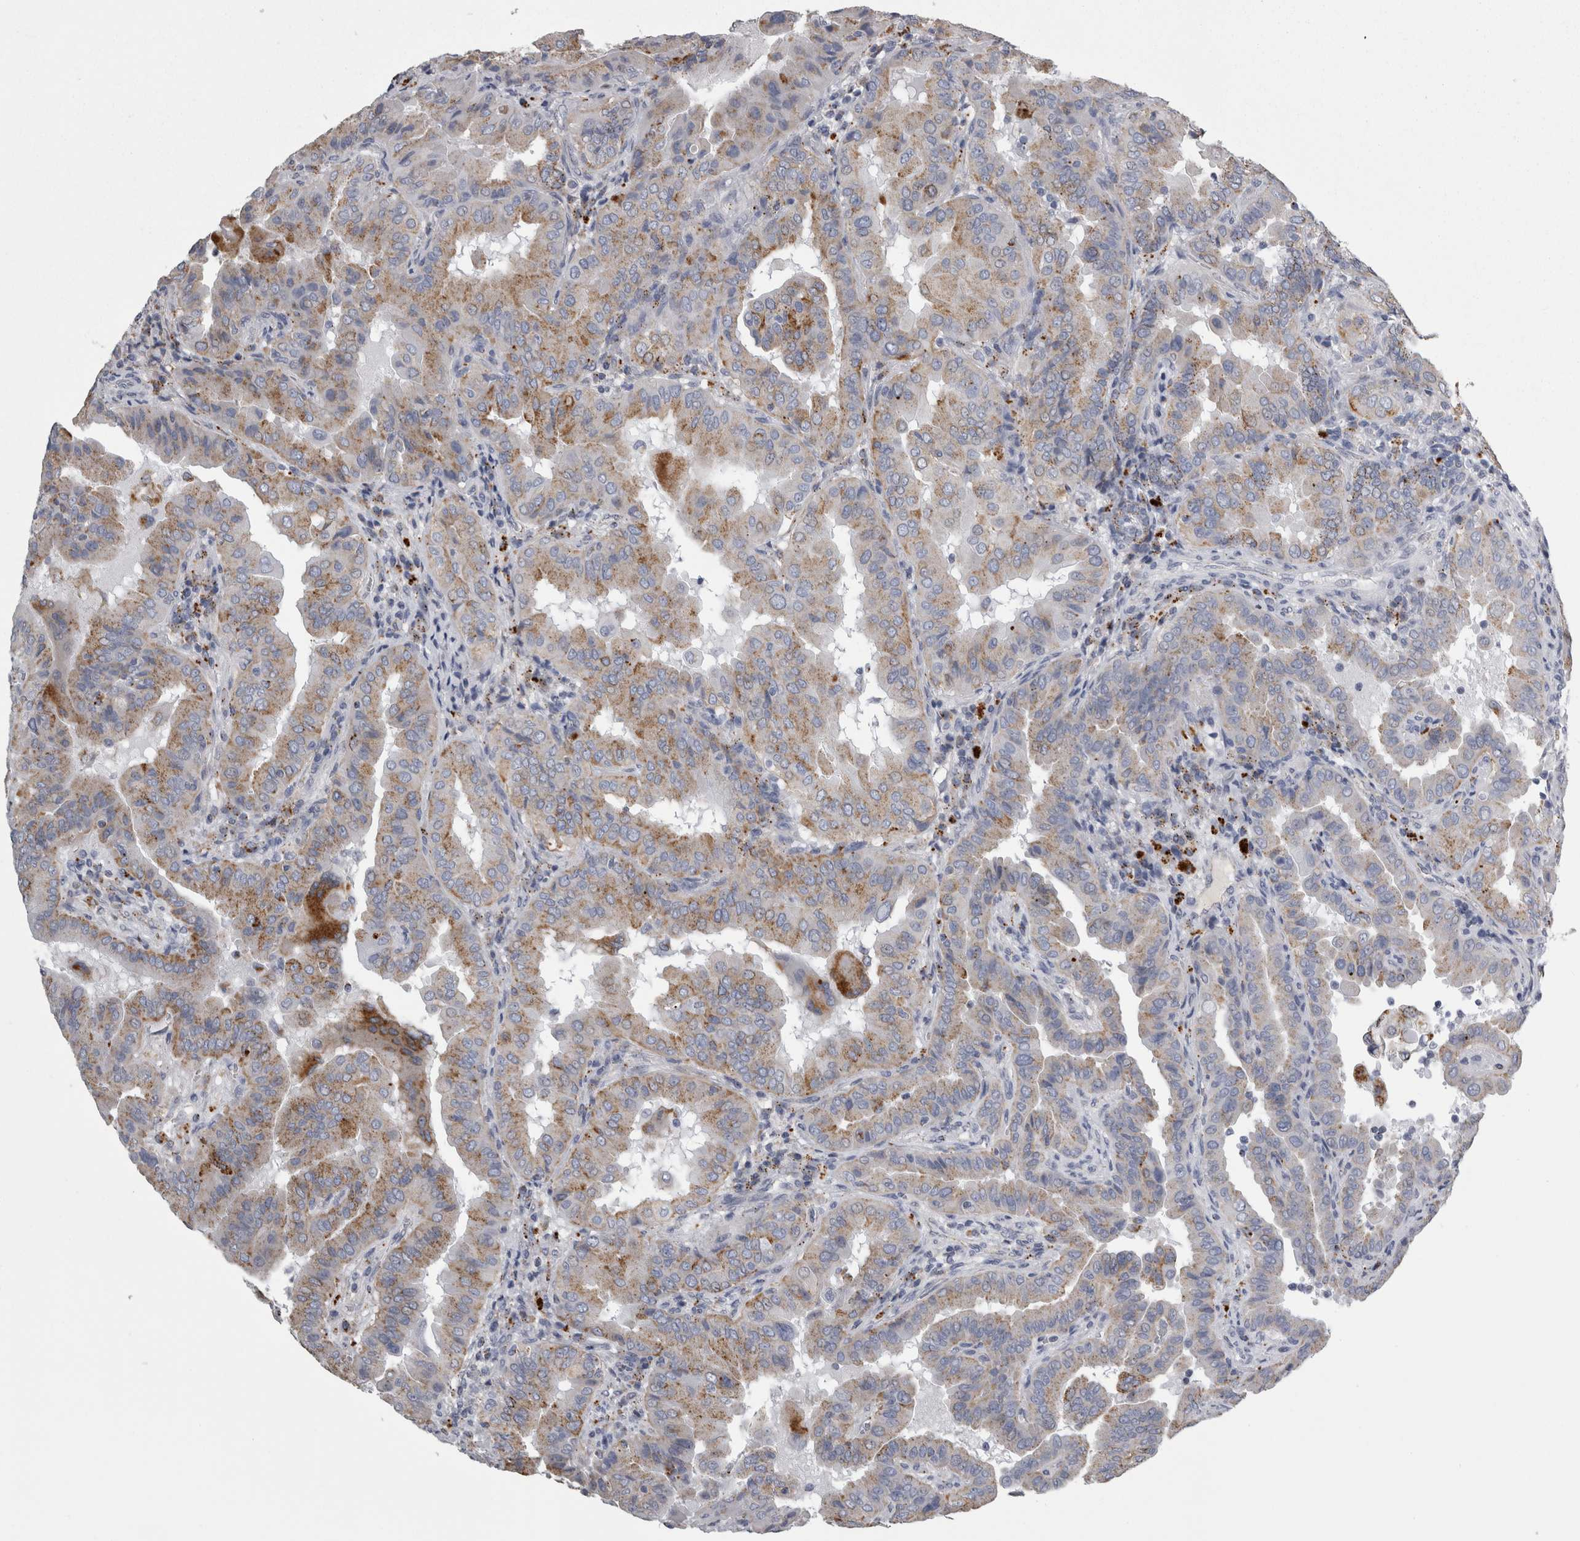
{"staining": {"intensity": "weak", "quantity": ">75%", "location": "cytoplasmic/membranous"}, "tissue": "thyroid cancer", "cell_type": "Tumor cells", "image_type": "cancer", "snomed": [{"axis": "morphology", "description": "Papillary adenocarcinoma, NOS"}, {"axis": "topography", "description": "Thyroid gland"}], "caption": "Immunohistochemistry (IHC) image of human thyroid papillary adenocarcinoma stained for a protein (brown), which displays low levels of weak cytoplasmic/membranous staining in approximately >75% of tumor cells.", "gene": "DPP7", "patient": {"sex": "male", "age": 33}}